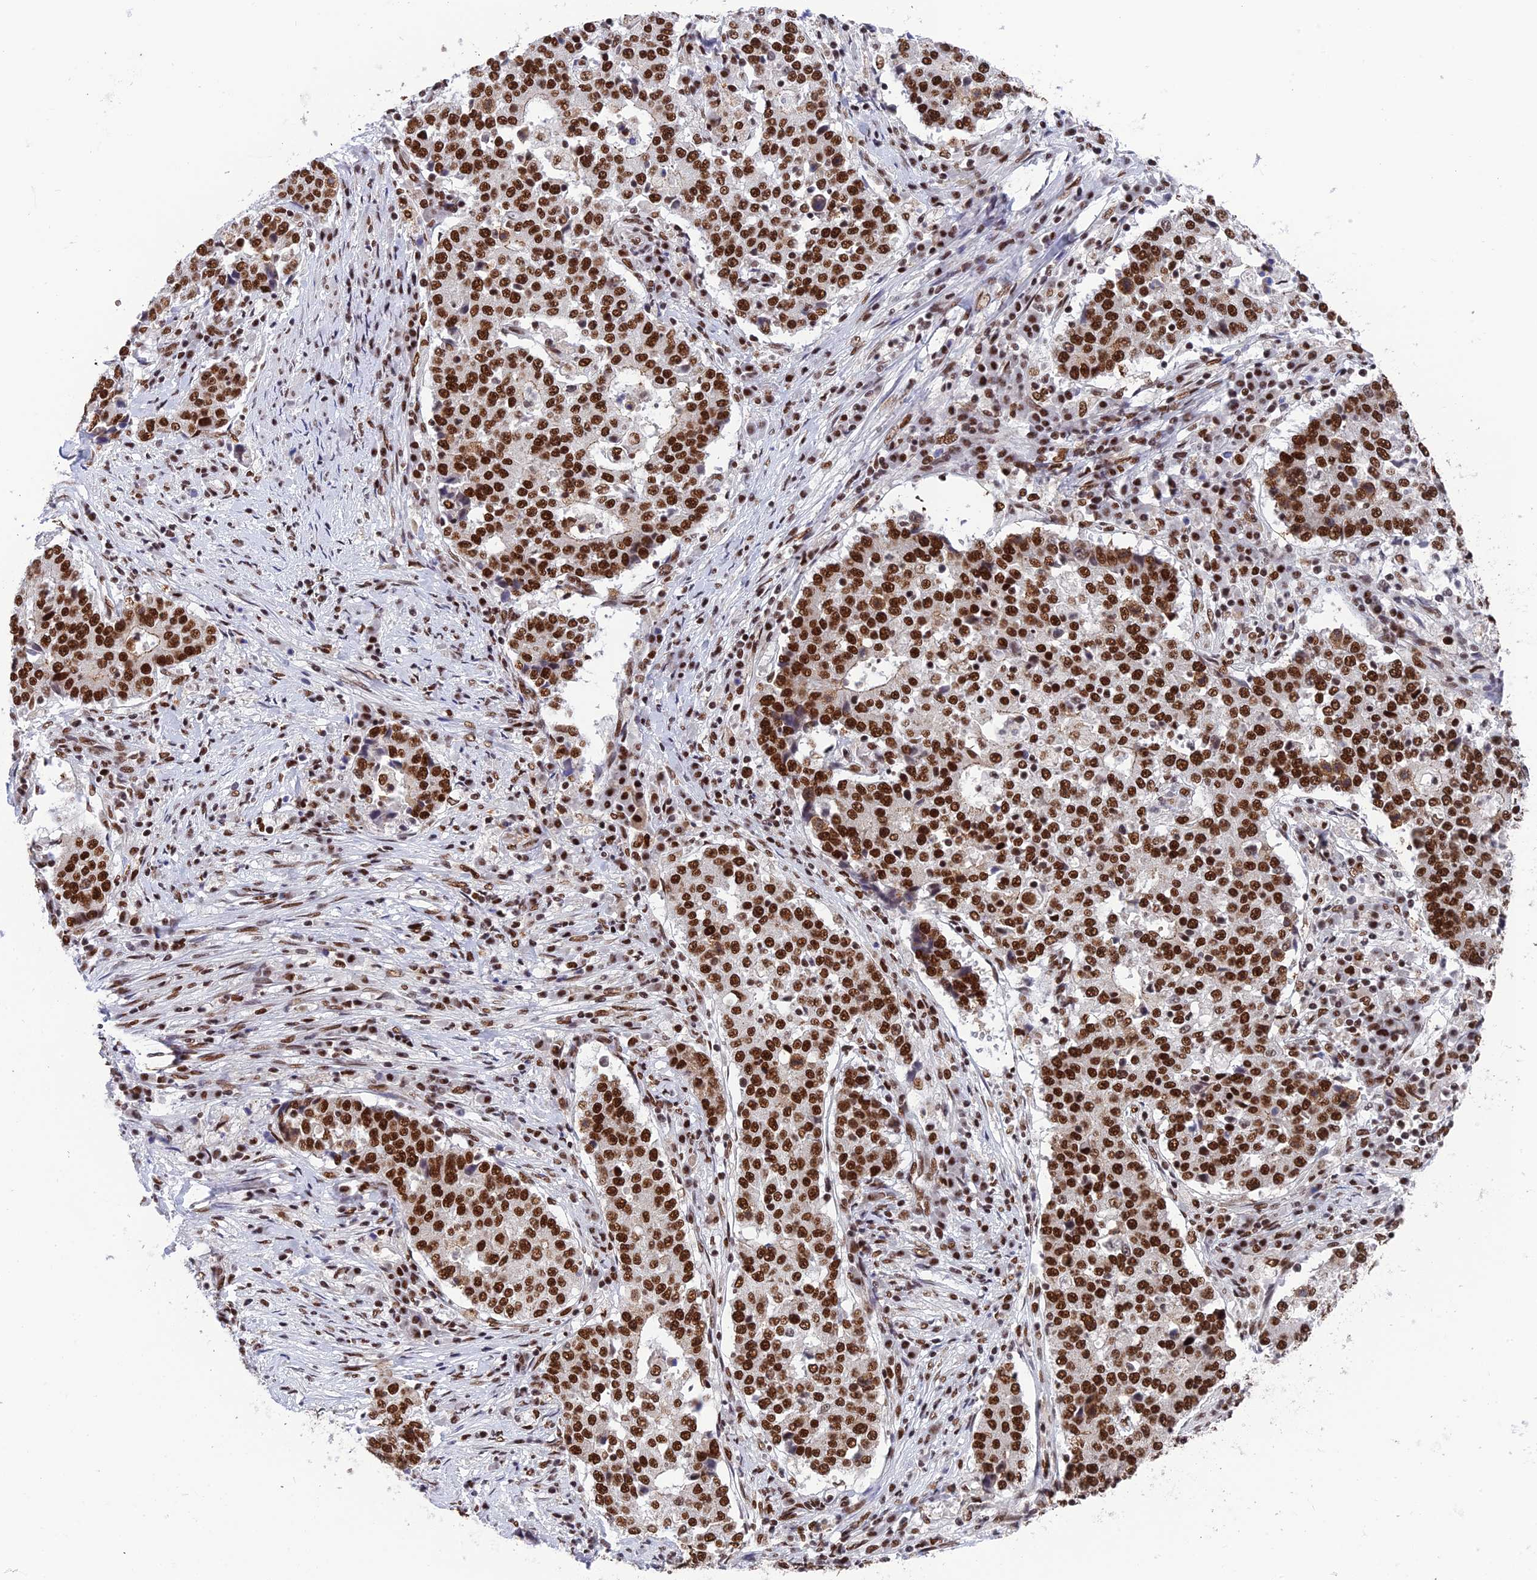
{"staining": {"intensity": "strong", "quantity": ">75%", "location": "nuclear"}, "tissue": "stomach cancer", "cell_type": "Tumor cells", "image_type": "cancer", "snomed": [{"axis": "morphology", "description": "Adenocarcinoma, NOS"}, {"axis": "topography", "description": "Stomach"}], "caption": "Brown immunohistochemical staining in stomach cancer demonstrates strong nuclear staining in about >75% of tumor cells. The staining is performed using DAB (3,3'-diaminobenzidine) brown chromogen to label protein expression. The nuclei are counter-stained blue using hematoxylin.", "gene": "EEF1AKMT3", "patient": {"sex": "male", "age": 59}}